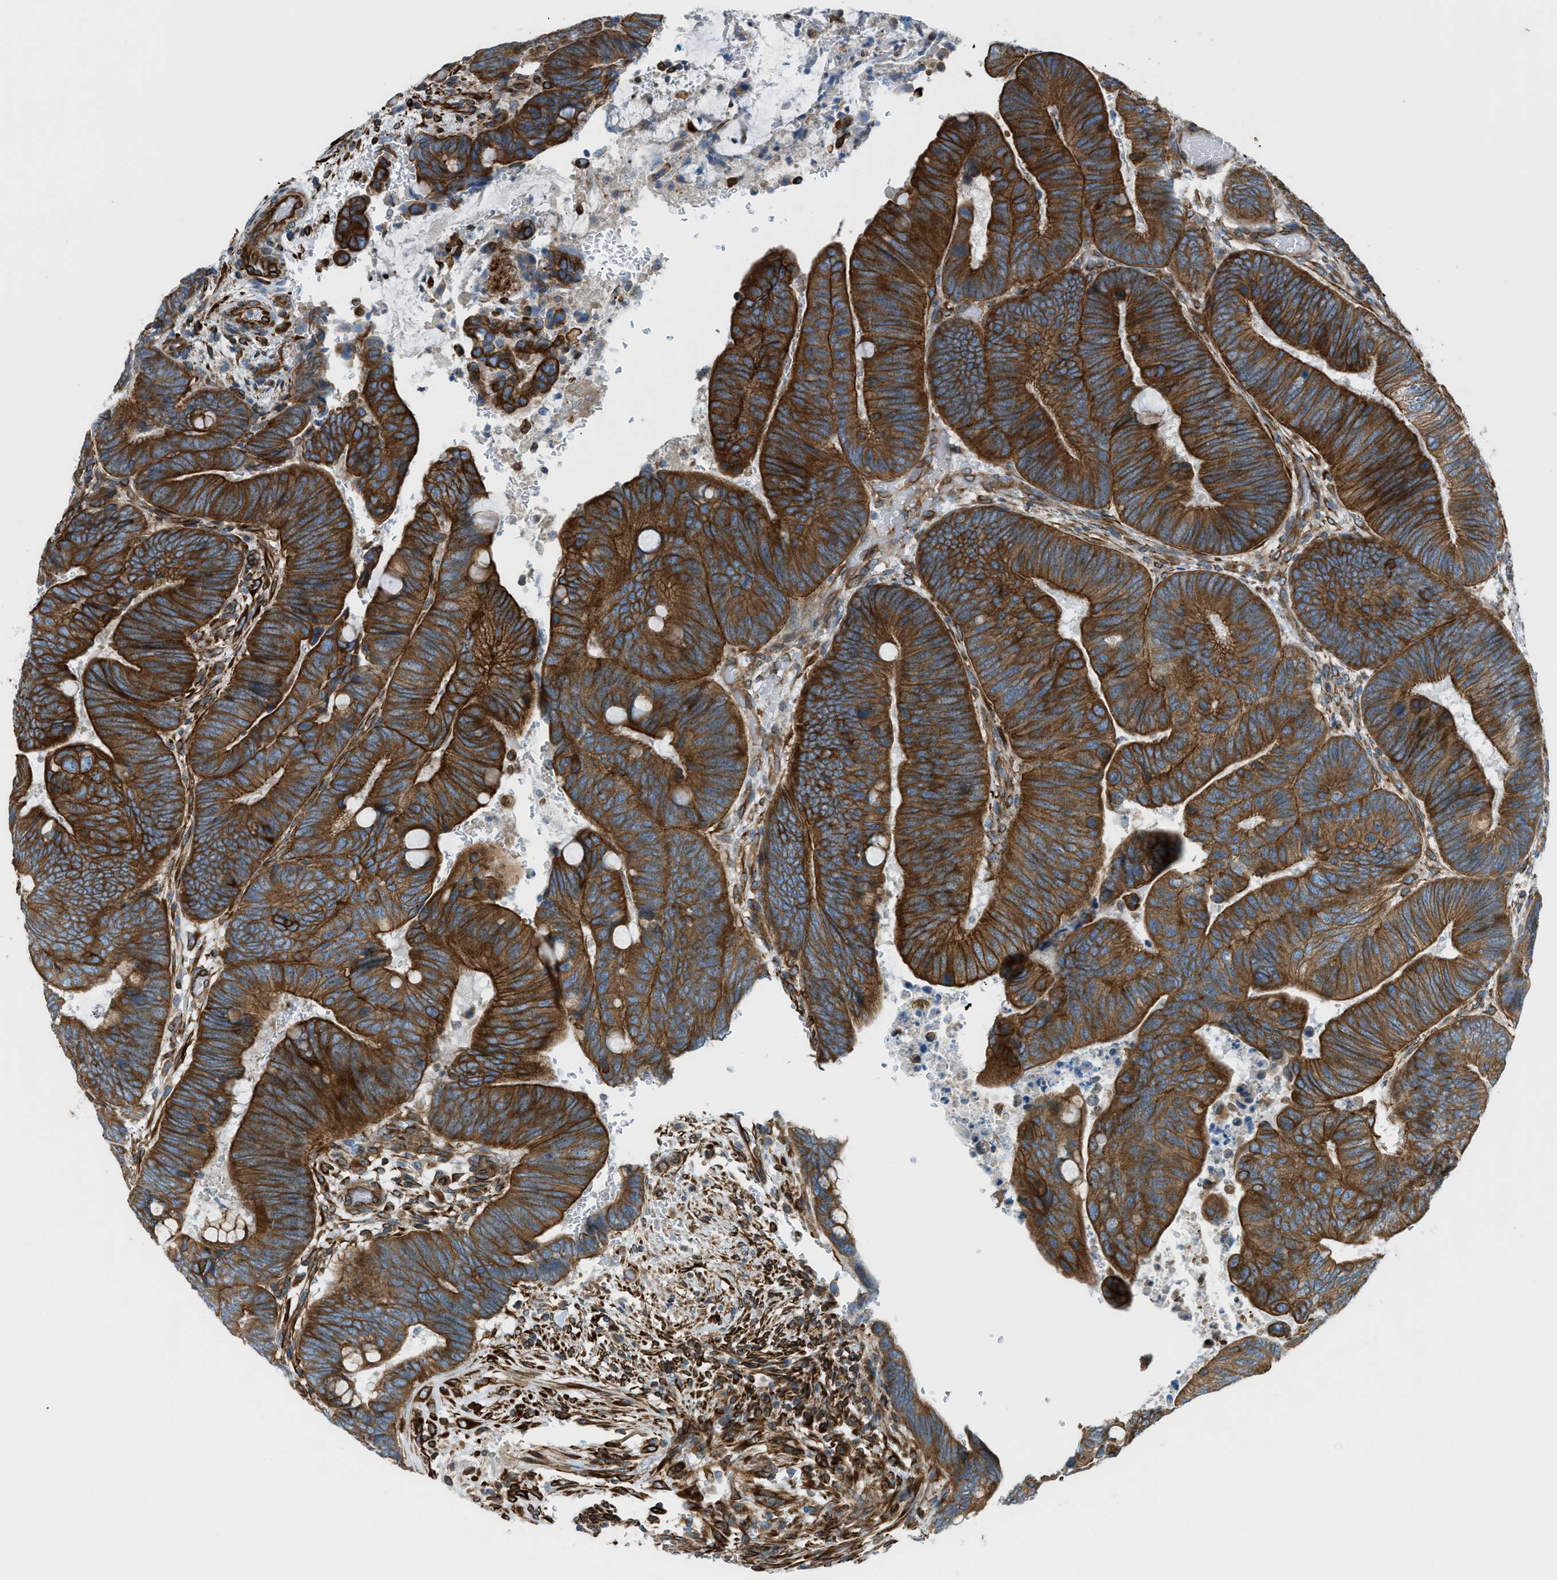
{"staining": {"intensity": "strong", "quantity": ">75%", "location": "cytoplasmic/membranous"}, "tissue": "colorectal cancer", "cell_type": "Tumor cells", "image_type": "cancer", "snomed": [{"axis": "morphology", "description": "Normal tissue, NOS"}, {"axis": "morphology", "description": "Adenocarcinoma, NOS"}, {"axis": "topography", "description": "Rectum"}], "caption": "A high-resolution micrograph shows IHC staining of adenocarcinoma (colorectal), which demonstrates strong cytoplasmic/membranous staining in approximately >75% of tumor cells.", "gene": "DMAC1", "patient": {"sex": "male", "age": 92}}